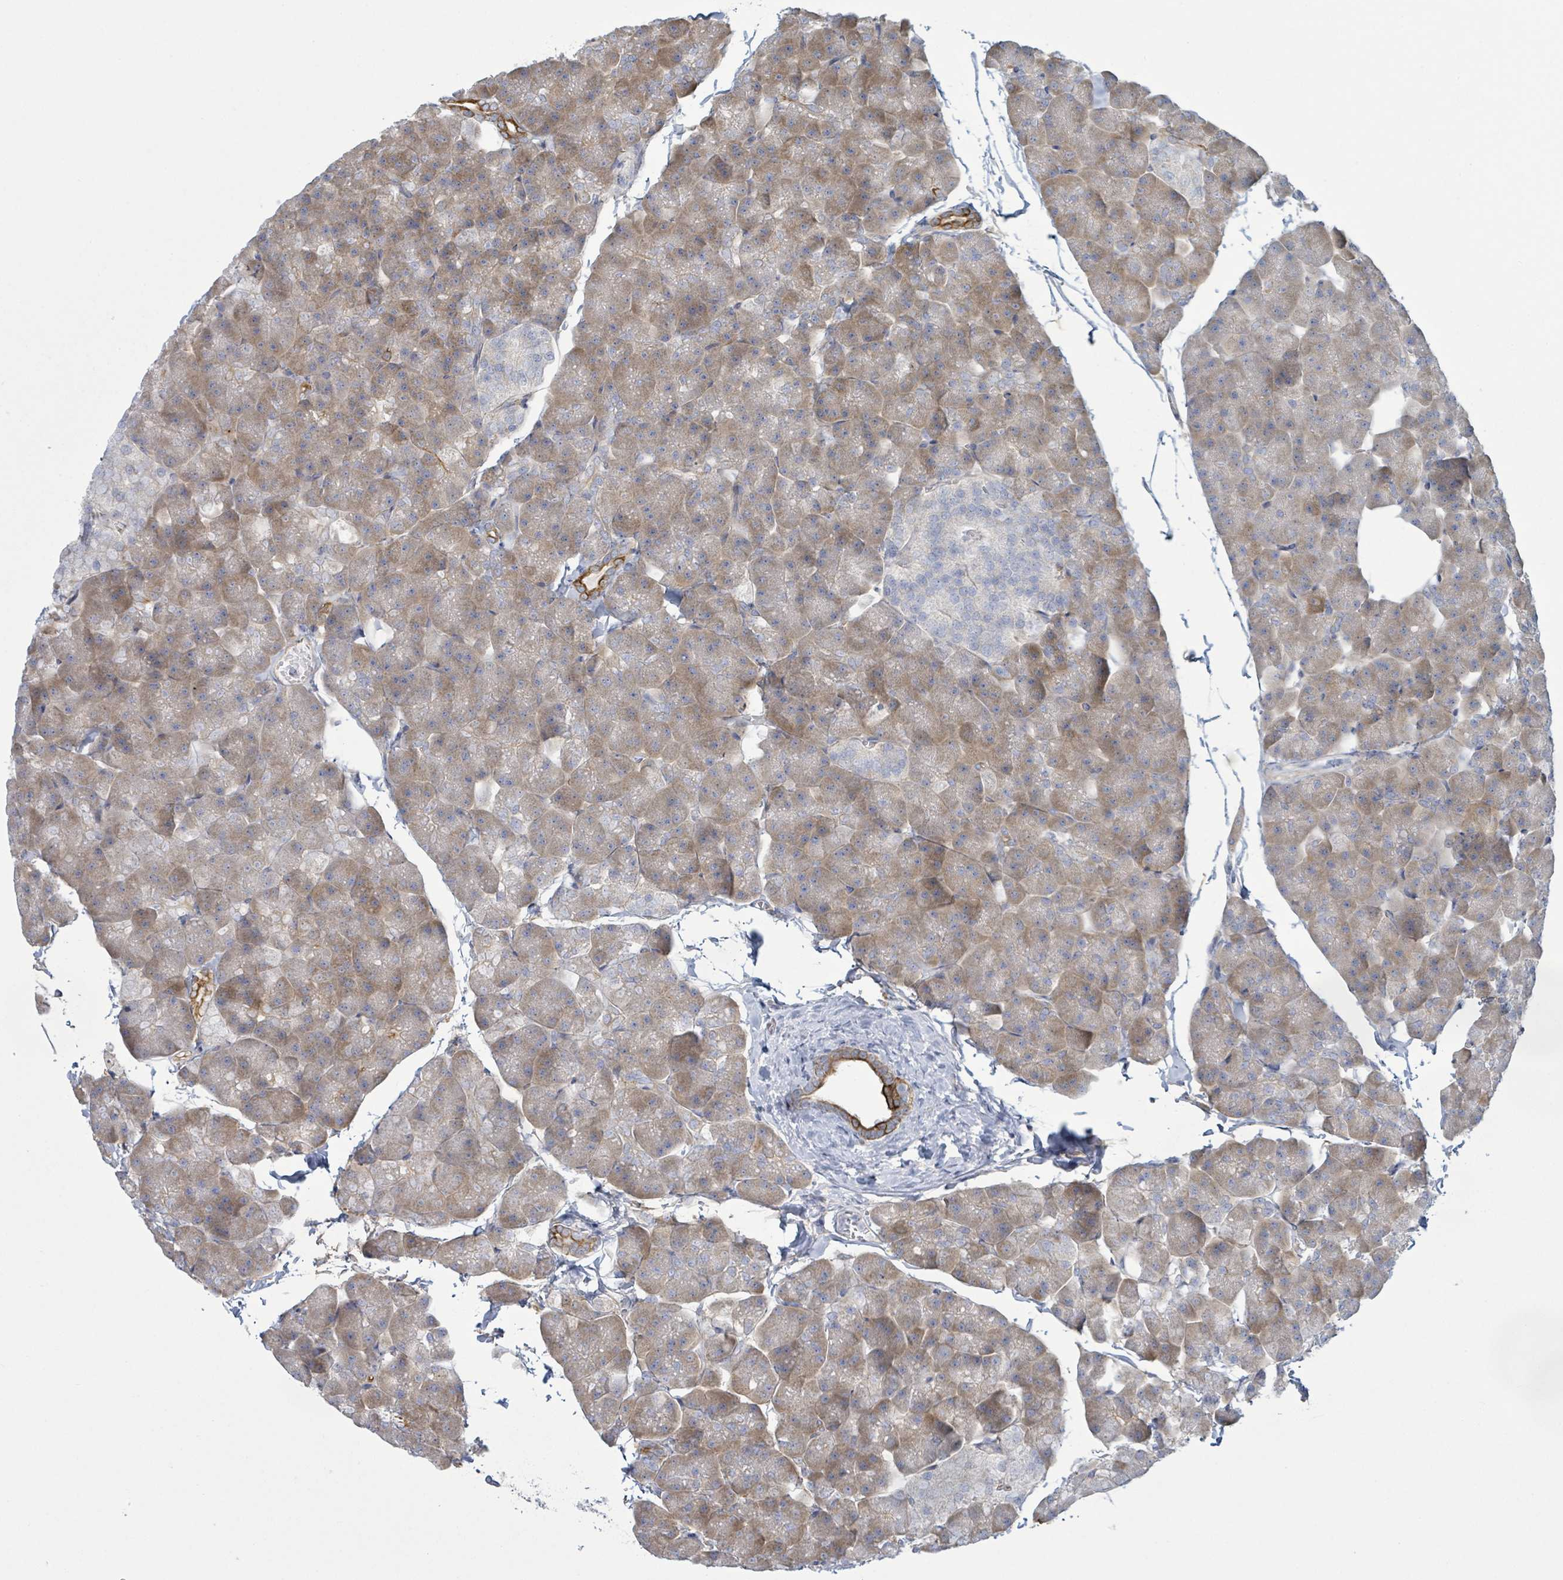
{"staining": {"intensity": "moderate", "quantity": "25%-75%", "location": "cytoplasmic/membranous"}, "tissue": "pancreas", "cell_type": "Exocrine glandular cells", "image_type": "normal", "snomed": [{"axis": "morphology", "description": "Normal tissue, NOS"}, {"axis": "topography", "description": "Pancreas"}], "caption": "Immunohistochemistry (DAB) staining of benign pancreas displays moderate cytoplasmic/membranous protein expression in approximately 25%-75% of exocrine glandular cells.", "gene": "COL13A1", "patient": {"sex": "male", "age": 35}}